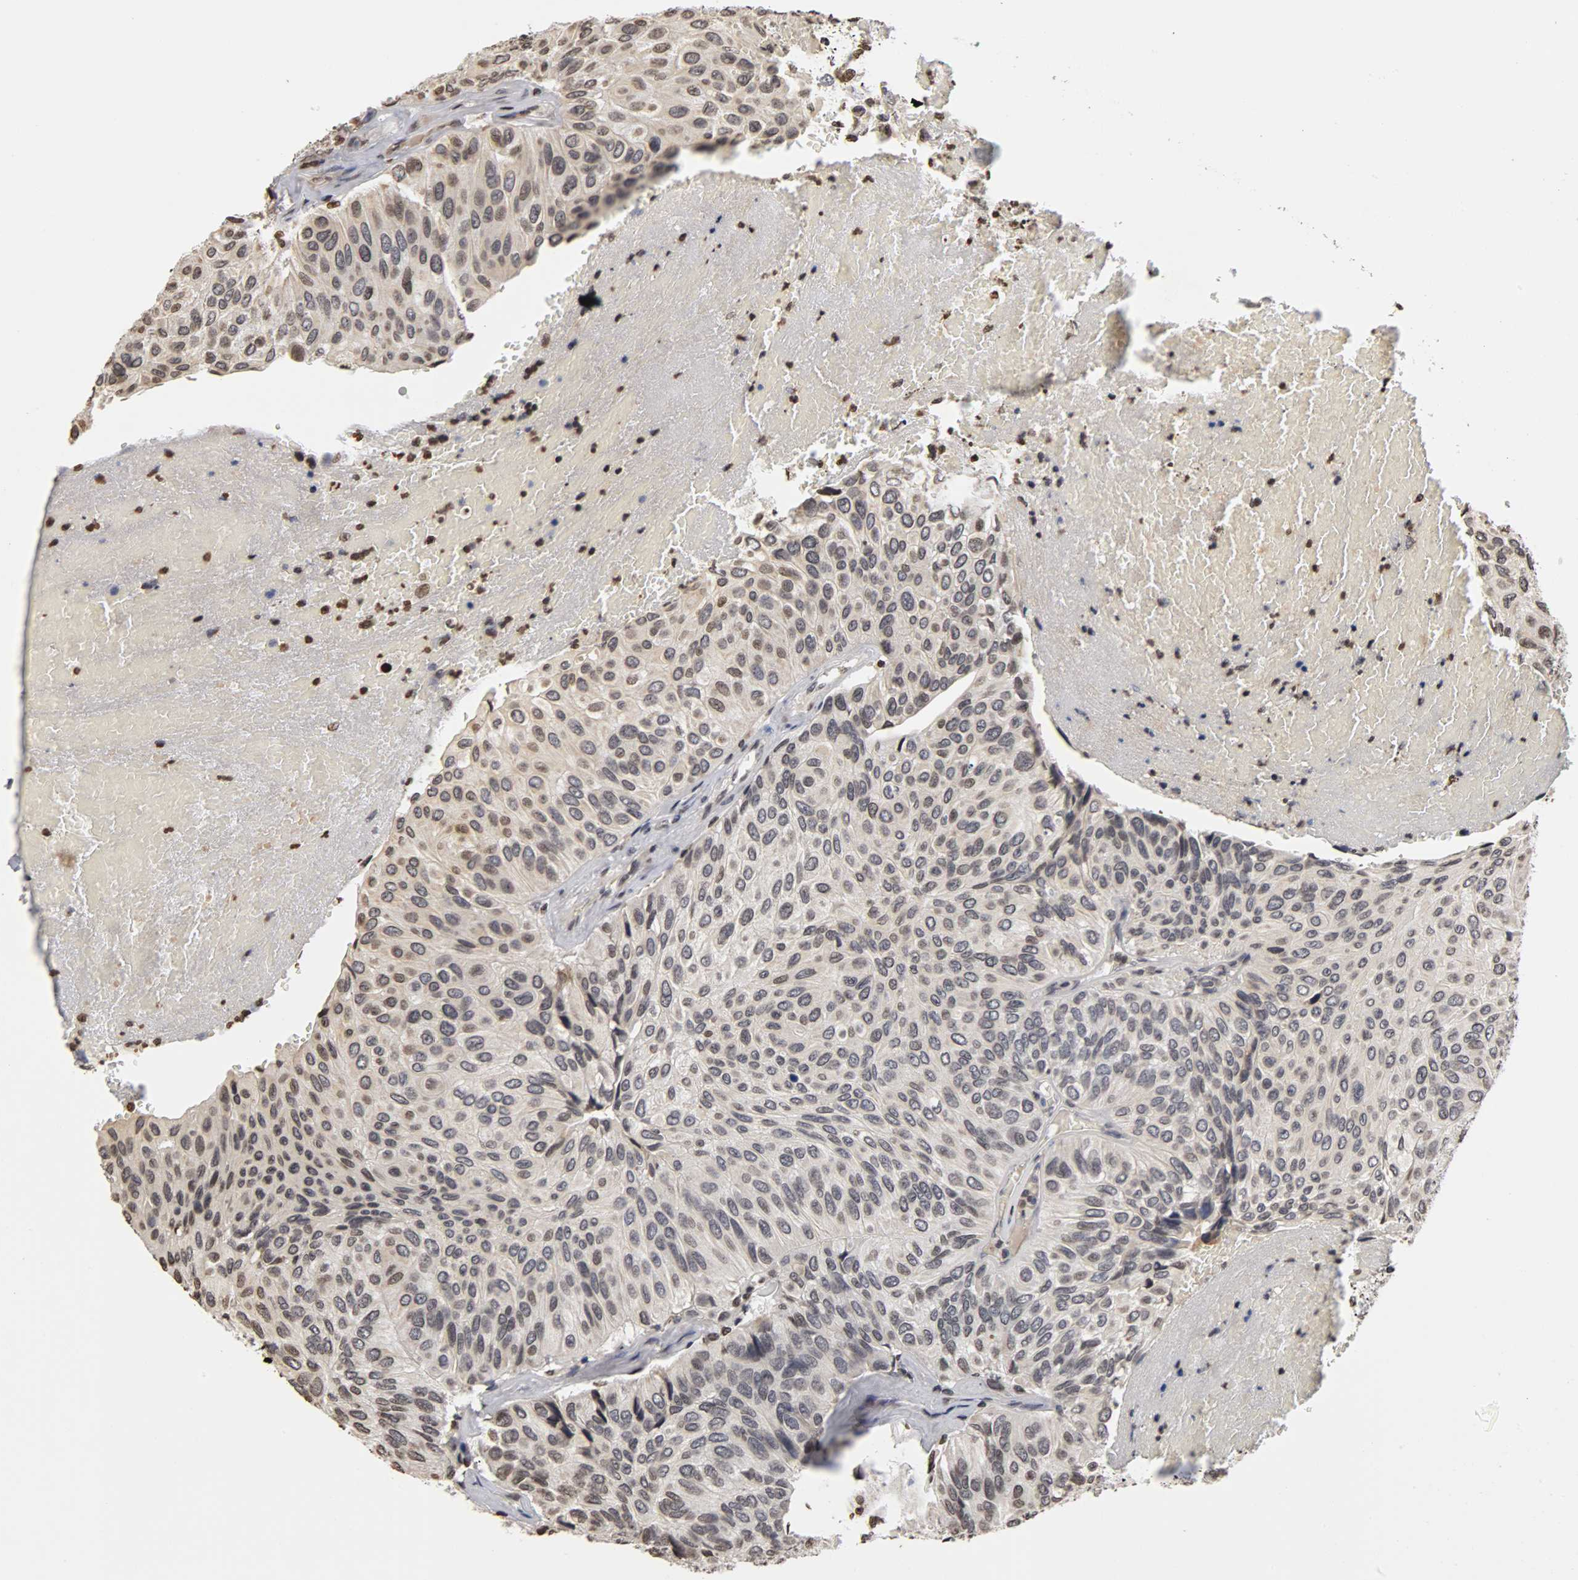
{"staining": {"intensity": "weak", "quantity": "<25%", "location": "nuclear"}, "tissue": "urothelial cancer", "cell_type": "Tumor cells", "image_type": "cancer", "snomed": [{"axis": "morphology", "description": "Urothelial carcinoma, High grade"}, {"axis": "topography", "description": "Urinary bladder"}], "caption": "Histopathology image shows no protein expression in tumor cells of urothelial cancer tissue. (Immunohistochemistry (ihc), brightfield microscopy, high magnification).", "gene": "ERCC2", "patient": {"sex": "male", "age": 66}}